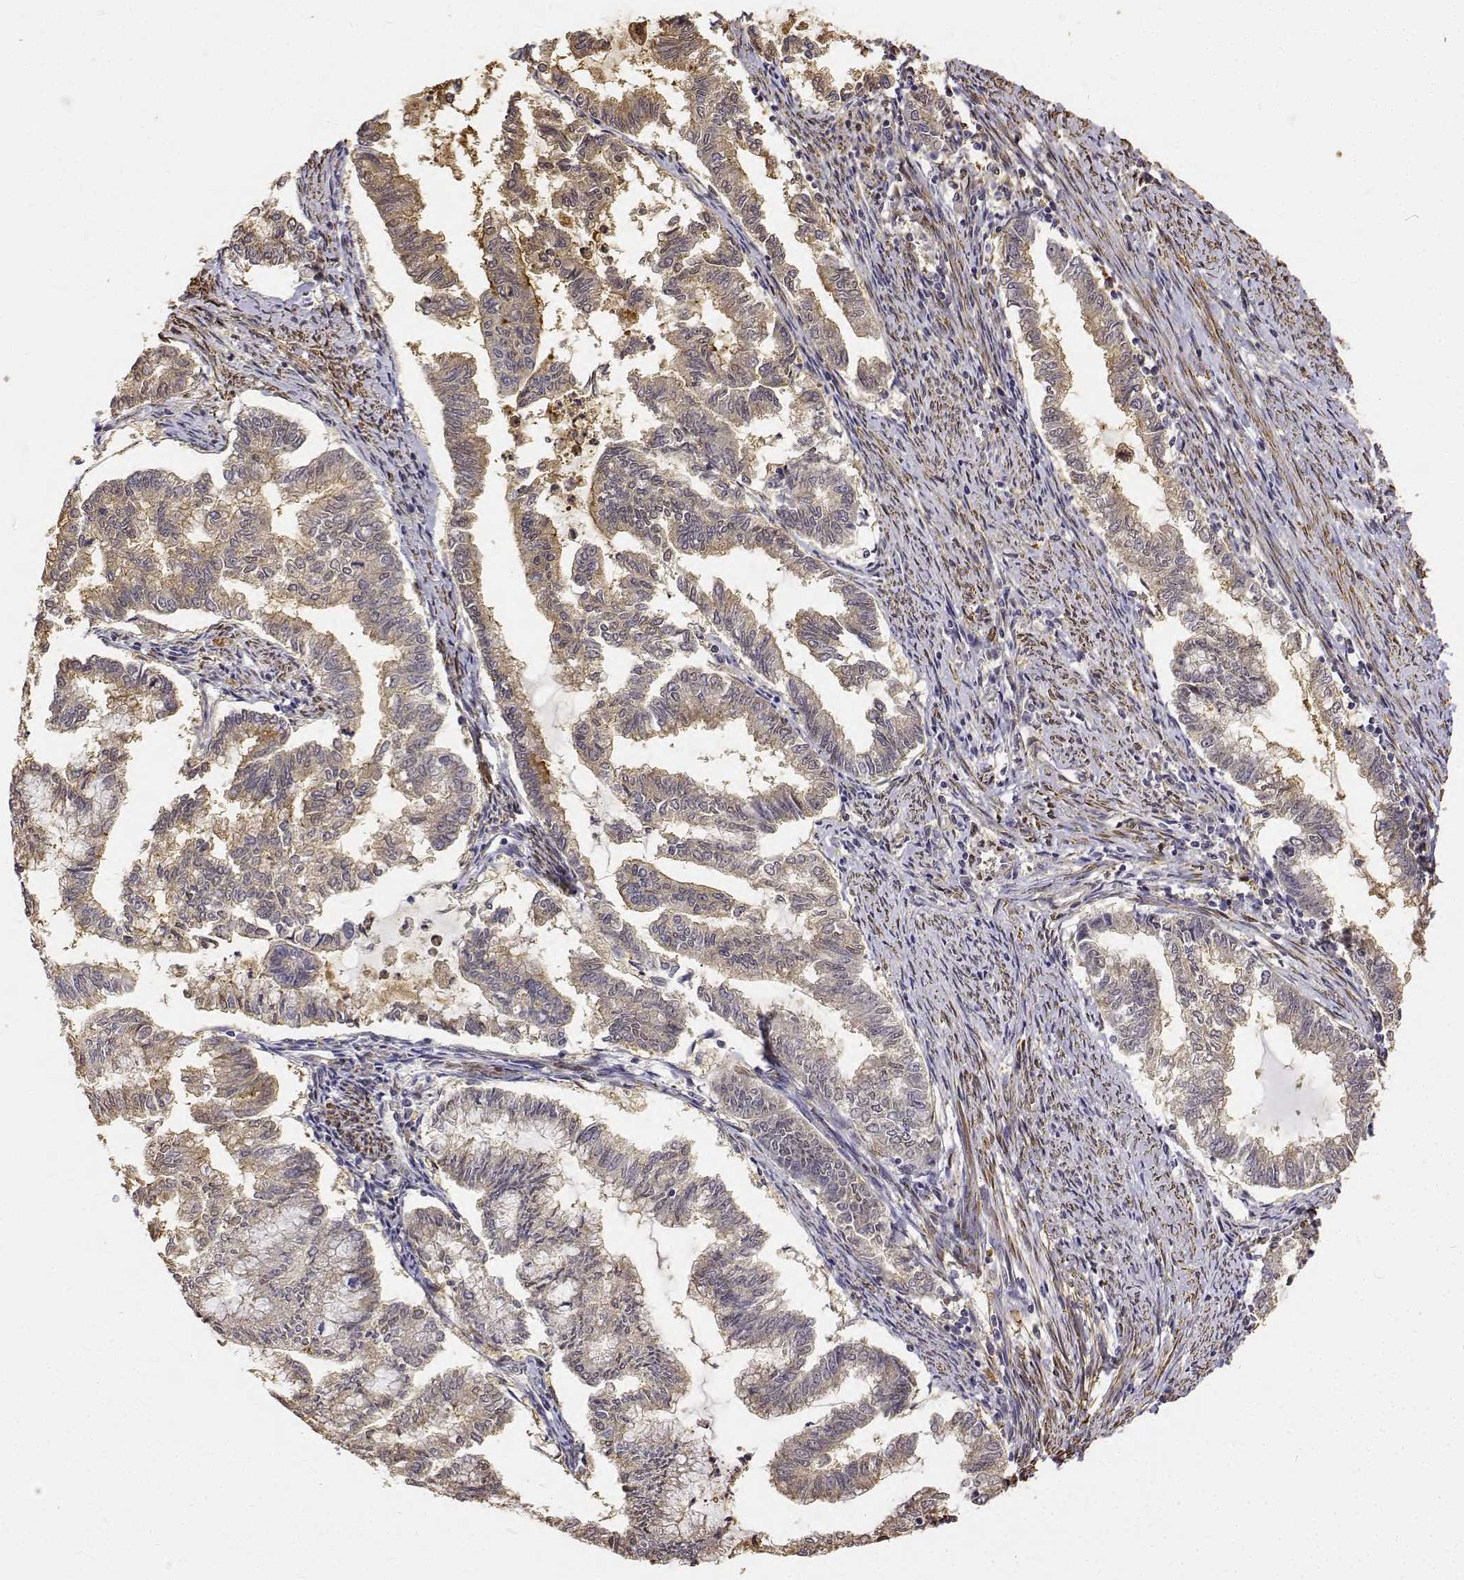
{"staining": {"intensity": "weak", "quantity": ">75%", "location": "cytoplasmic/membranous"}, "tissue": "endometrial cancer", "cell_type": "Tumor cells", "image_type": "cancer", "snomed": [{"axis": "morphology", "description": "Adenocarcinoma, NOS"}, {"axis": "topography", "description": "Endometrium"}], "caption": "Immunohistochemical staining of human adenocarcinoma (endometrial) exhibits low levels of weak cytoplasmic/membranous positivity in about >75% of tumor cells. (Stains: DAB in brown, nuclei in blue, Microscopy: brightfield microscopy at high magnification).", "gene": "PCID2", "patient": {"sex": "female", "age": 79}}